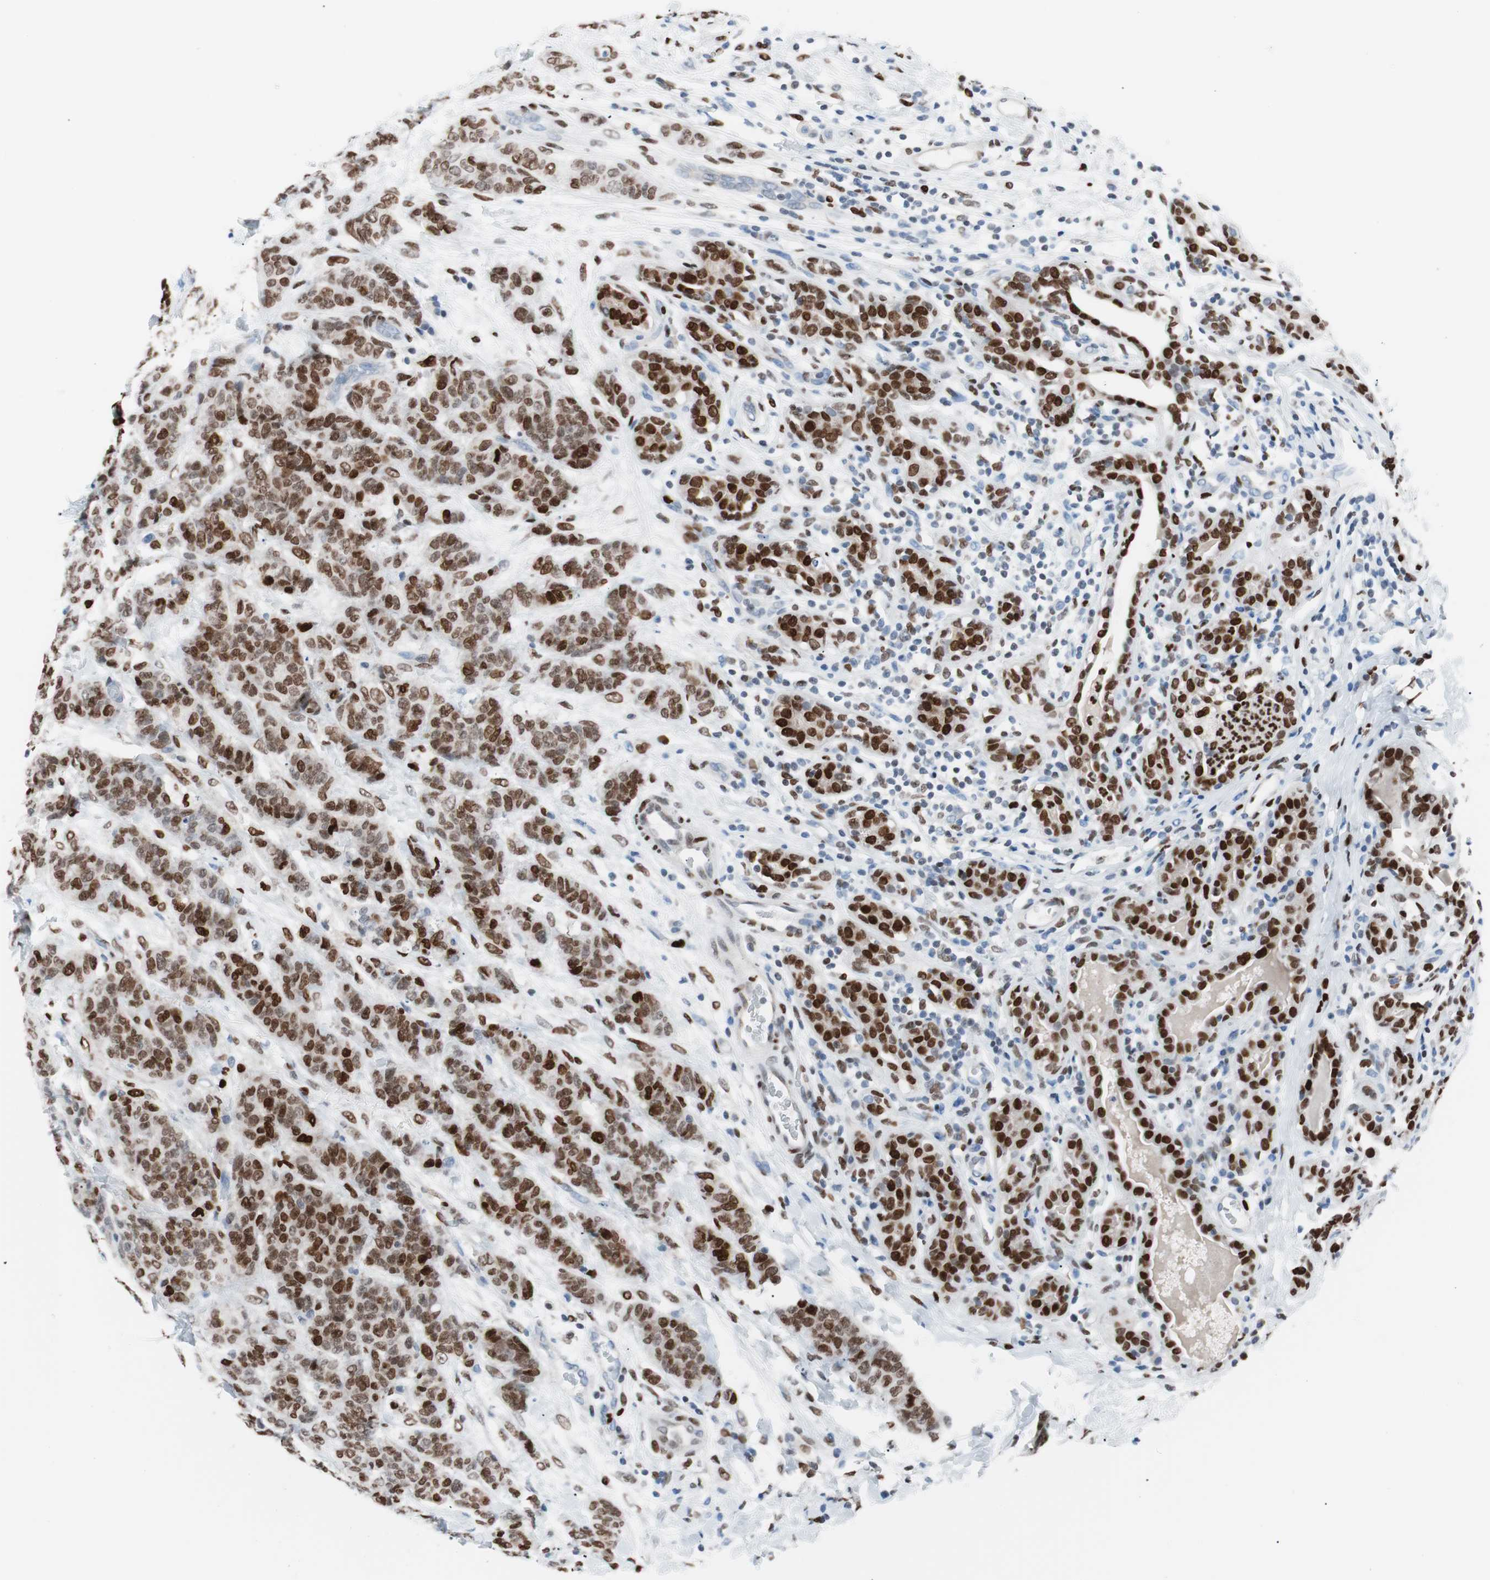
{"staining": {"intensity": "moderate", "quantity": ">75%", "location": "nuclear"}, "tissue": "breast cancer", "cell_type": "Tumor cells", "image_type": "cancer", "snomed": [{"axis": "morphology", "description": "Duct carcinoma"}, {"axis": "topography", "description": "Breast"}], "caption": "An immunohistochemistry micrograph of tumor tissue is shown. Protein staining in brown labels moderate nuclear positivity in breast cancer (intraductal carcinoma) within tumor cells. The protein of interest is shown in brown color, while the nuclei are stained blue.", "gene": "CEBPB", "patient": {"sex": "female", "age": 40}}